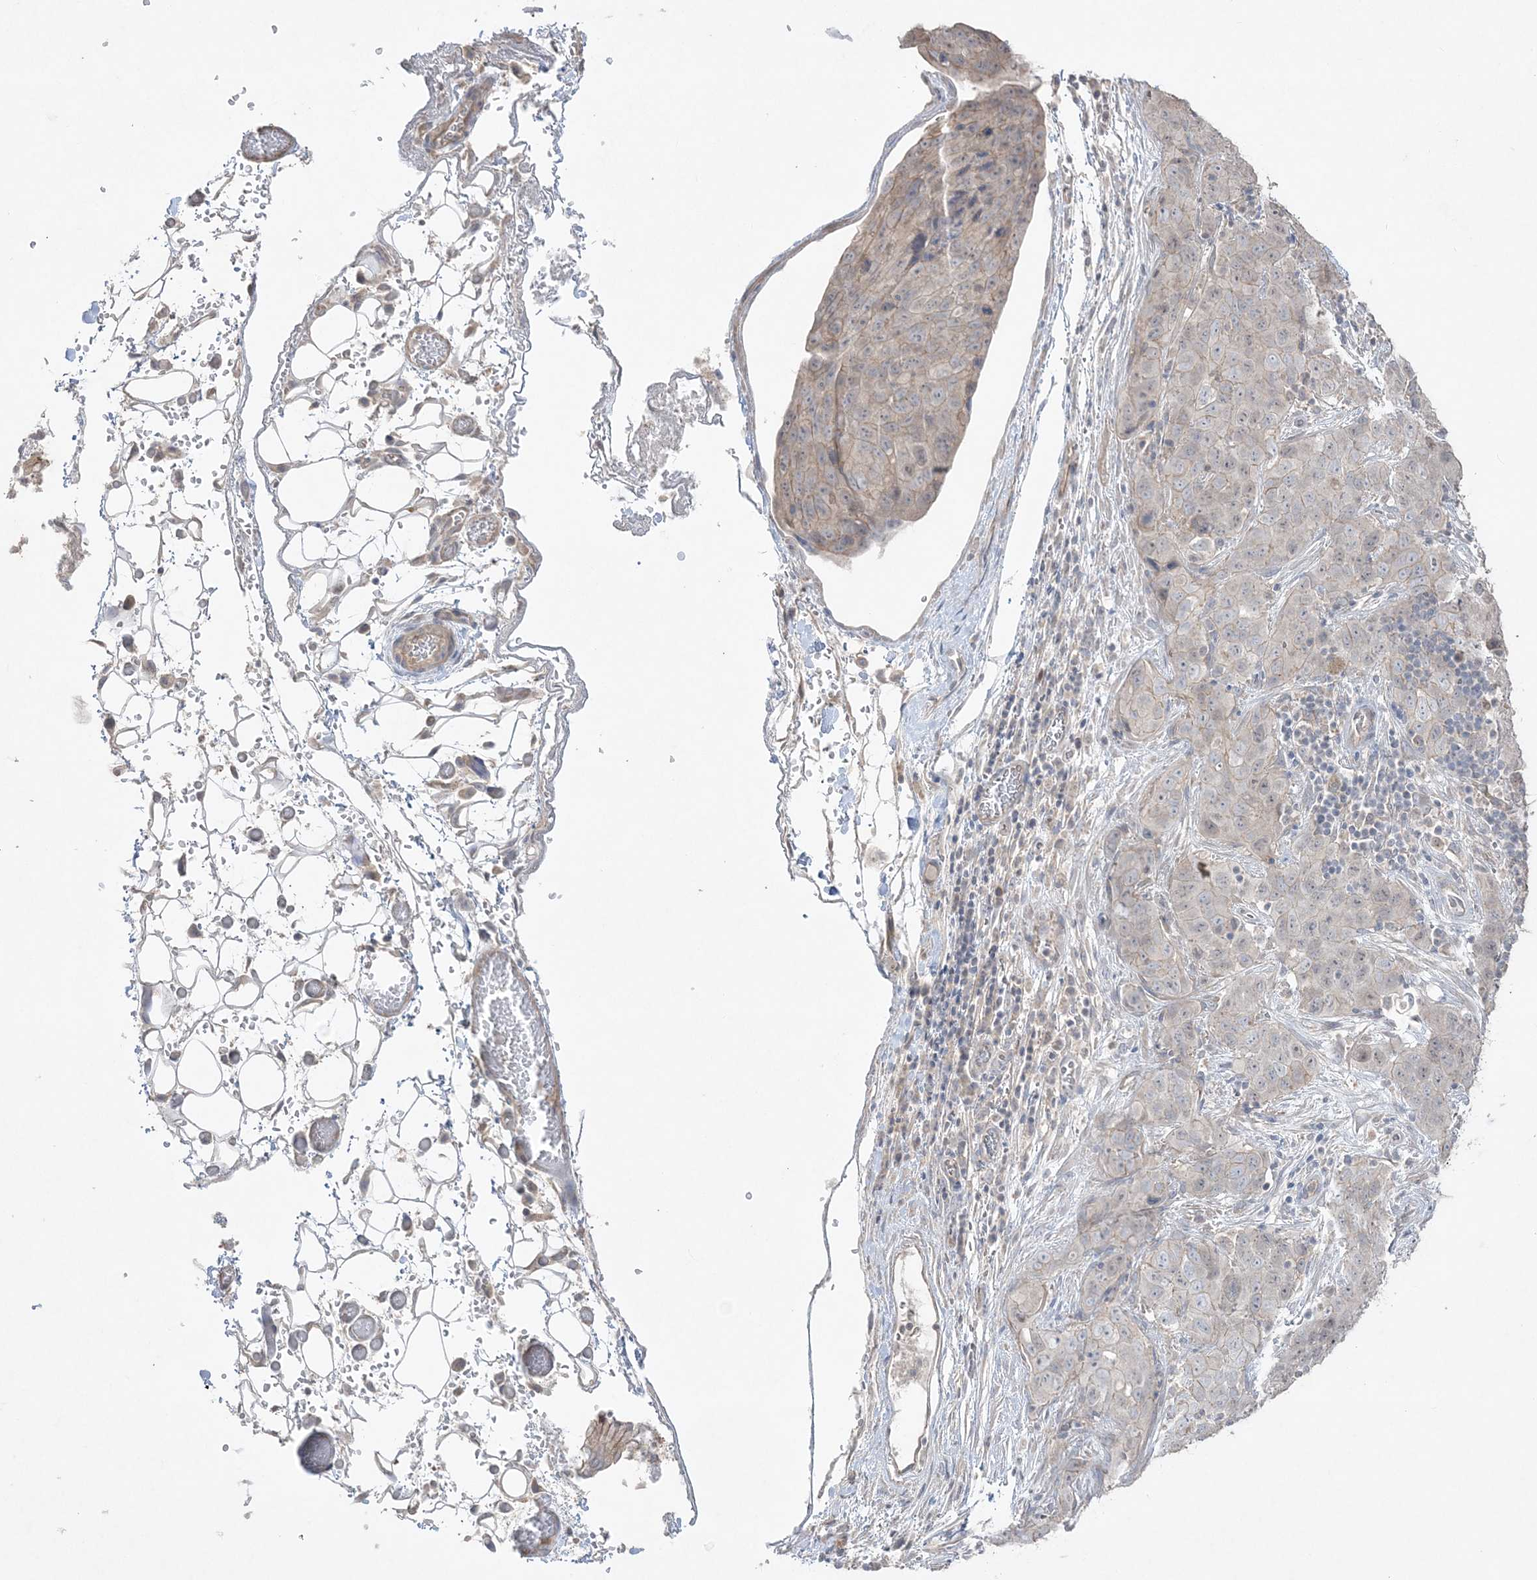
{"staining": {"intensity": "negative", "quantity": "none", "location": "none"}, "tissue": "stomach cancer", "cell_type": "Tumor cells", "image_type": "cancer", "snomed": [{"axis": "morphology", "description": "Normal tissue, NOS"}, {"axis": "morphology", "description": "Adenocarcinoma, NOS"}, {"axis": "topography", "description": "Lymph node"}, {"axis": "topography", "description": "Stomach"}], "caption": "Immunohistochemistry (IHC) photomicrograph of stomach cancer (adenocarcinoma) stained for a protein (brown), which shows no positivity in tumor cells.", "gene": "SH3BP4", "patient": {"sex": "male", "age": 48}}